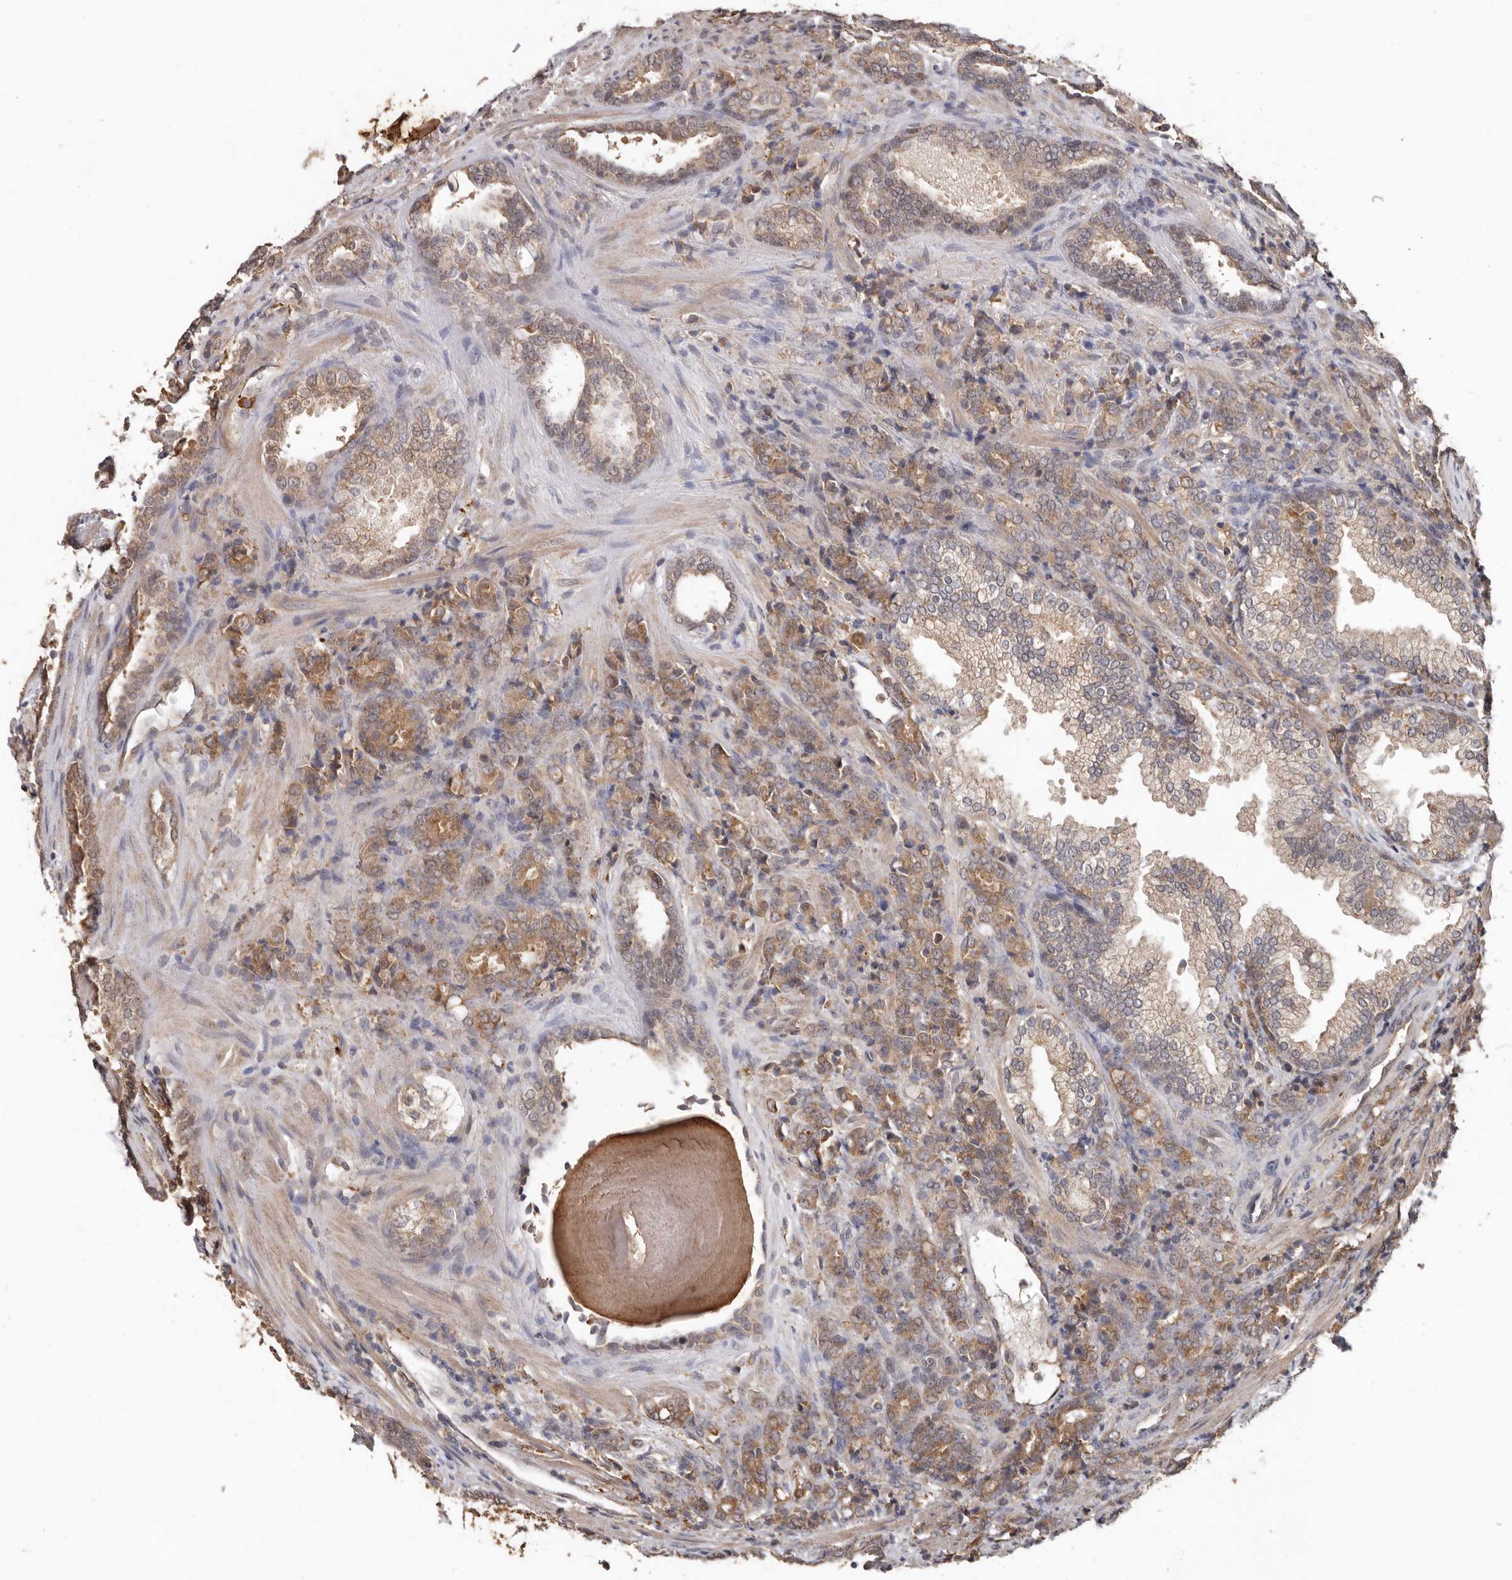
{"staining": {"intensity": "moderate", "quantity": ">75%", "location": "cytoplasmic/membranous"}, "tissue": "prostate cancer", "cell_type": "Tumor cells", "image_type": "cancer", "snomed": [{"axis": "morphology", "description": "Adenocarcinoma, High grade"}, {"axis": "topography", "description": "Prostate"}], "caption": "An image showing moderate cytoplasmic/membranous positivity in approximately >75% of tumor cells in prostate cancer, as visualized by brown immunohistochemical staining.", "gene": "RSPO2", "patient": {"sex": "male", "age": 62}}